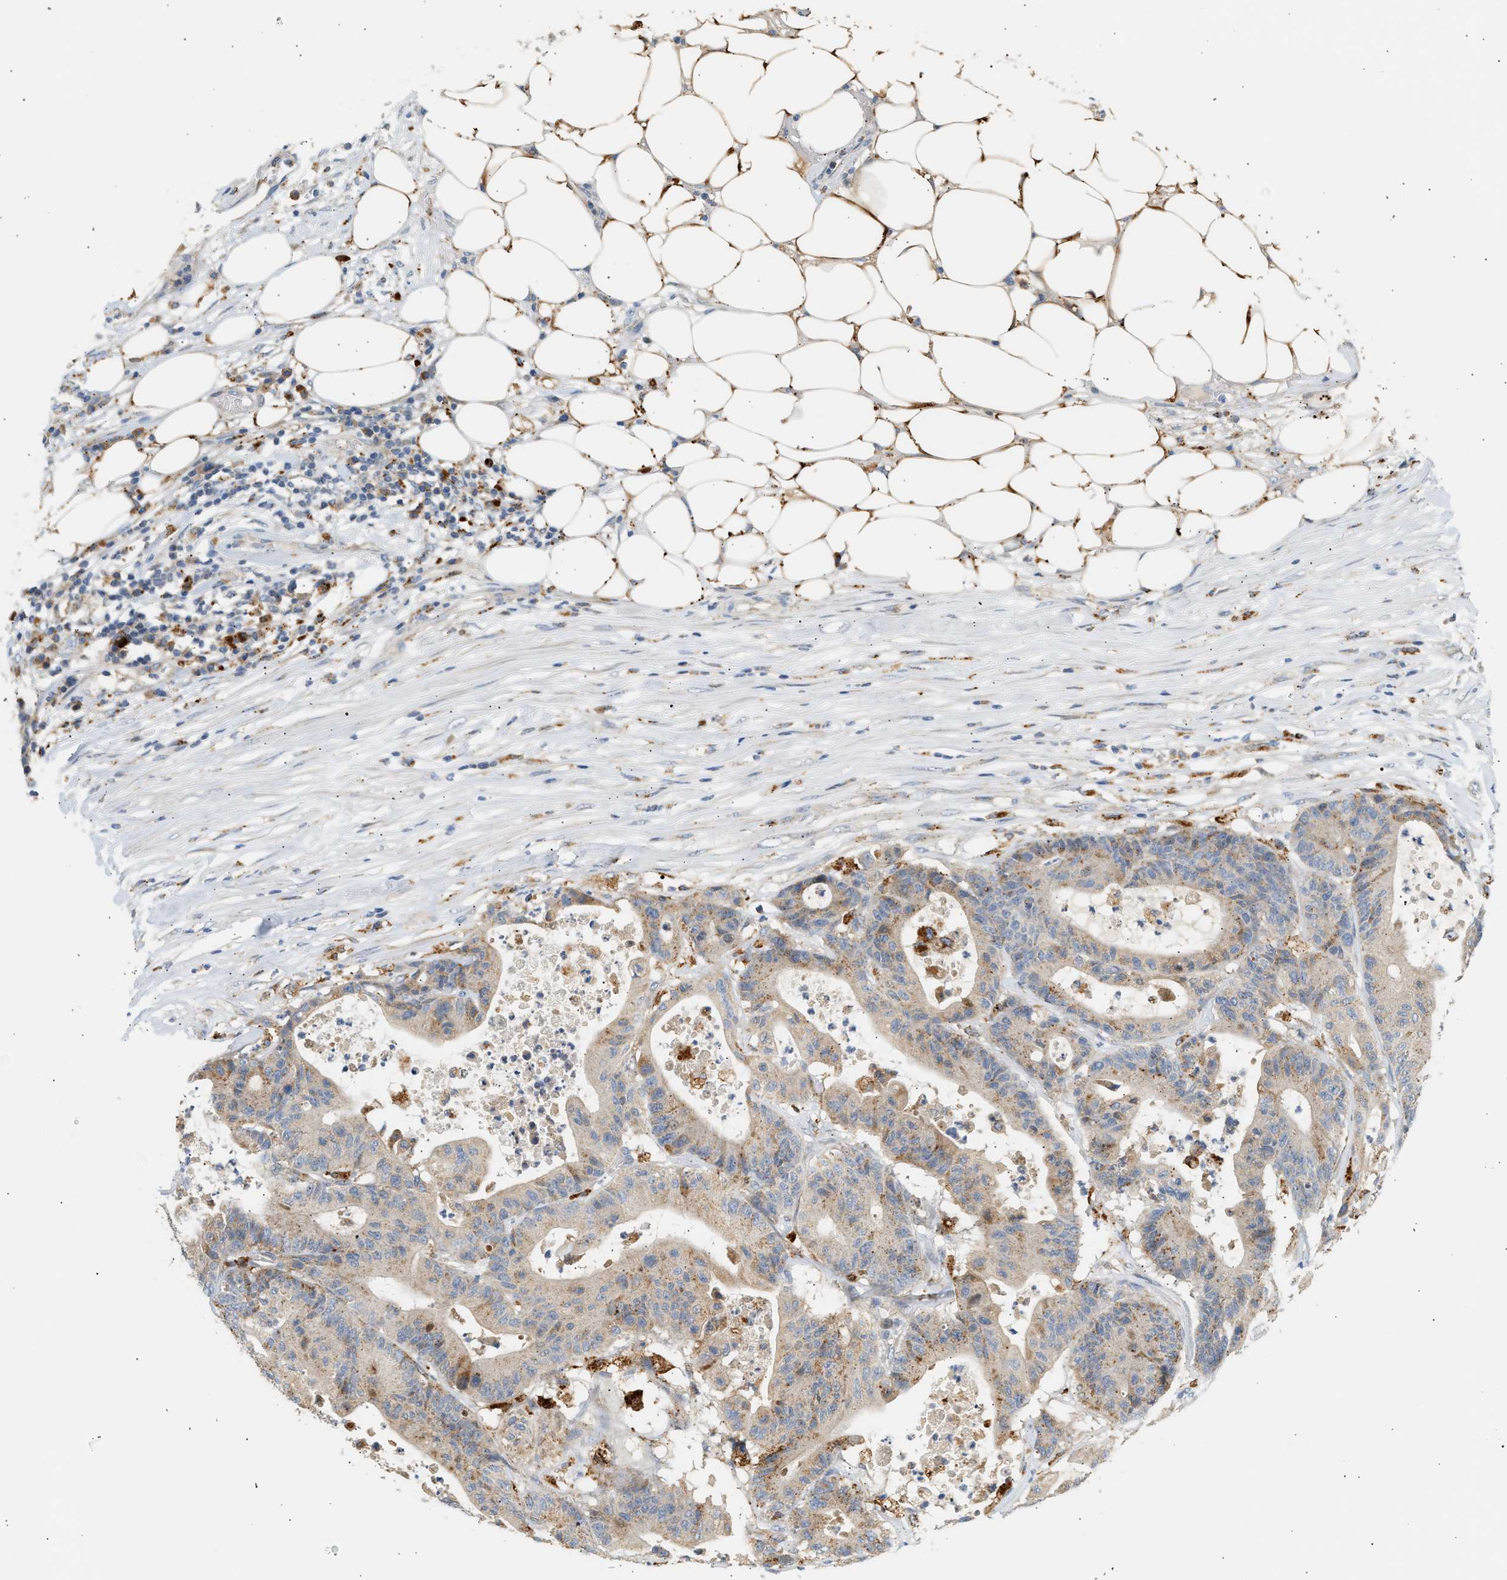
{"staining": {"intensity": "weak", "quantity": ">75%", "location": "cytoplasmic/membranous"}, "tissue": "colorectal cancer", "cell_type": "Tumor cells", "image_type": "cancer", "snomed": [{"axis": "morphology", "description": "Adenocarcinoma, NOS"}, {"axis": "topography", "description": "Colon"}], "caption": "There is low levels of weak cytoplasmic/membranous expression in tumor cells of colorectal cancer (adenocarcinoma), as demonstrated by immunohistochemical staining (brown color).", "gene": "ENTHD1", "patient": {"sex": "female", "age": 84}}